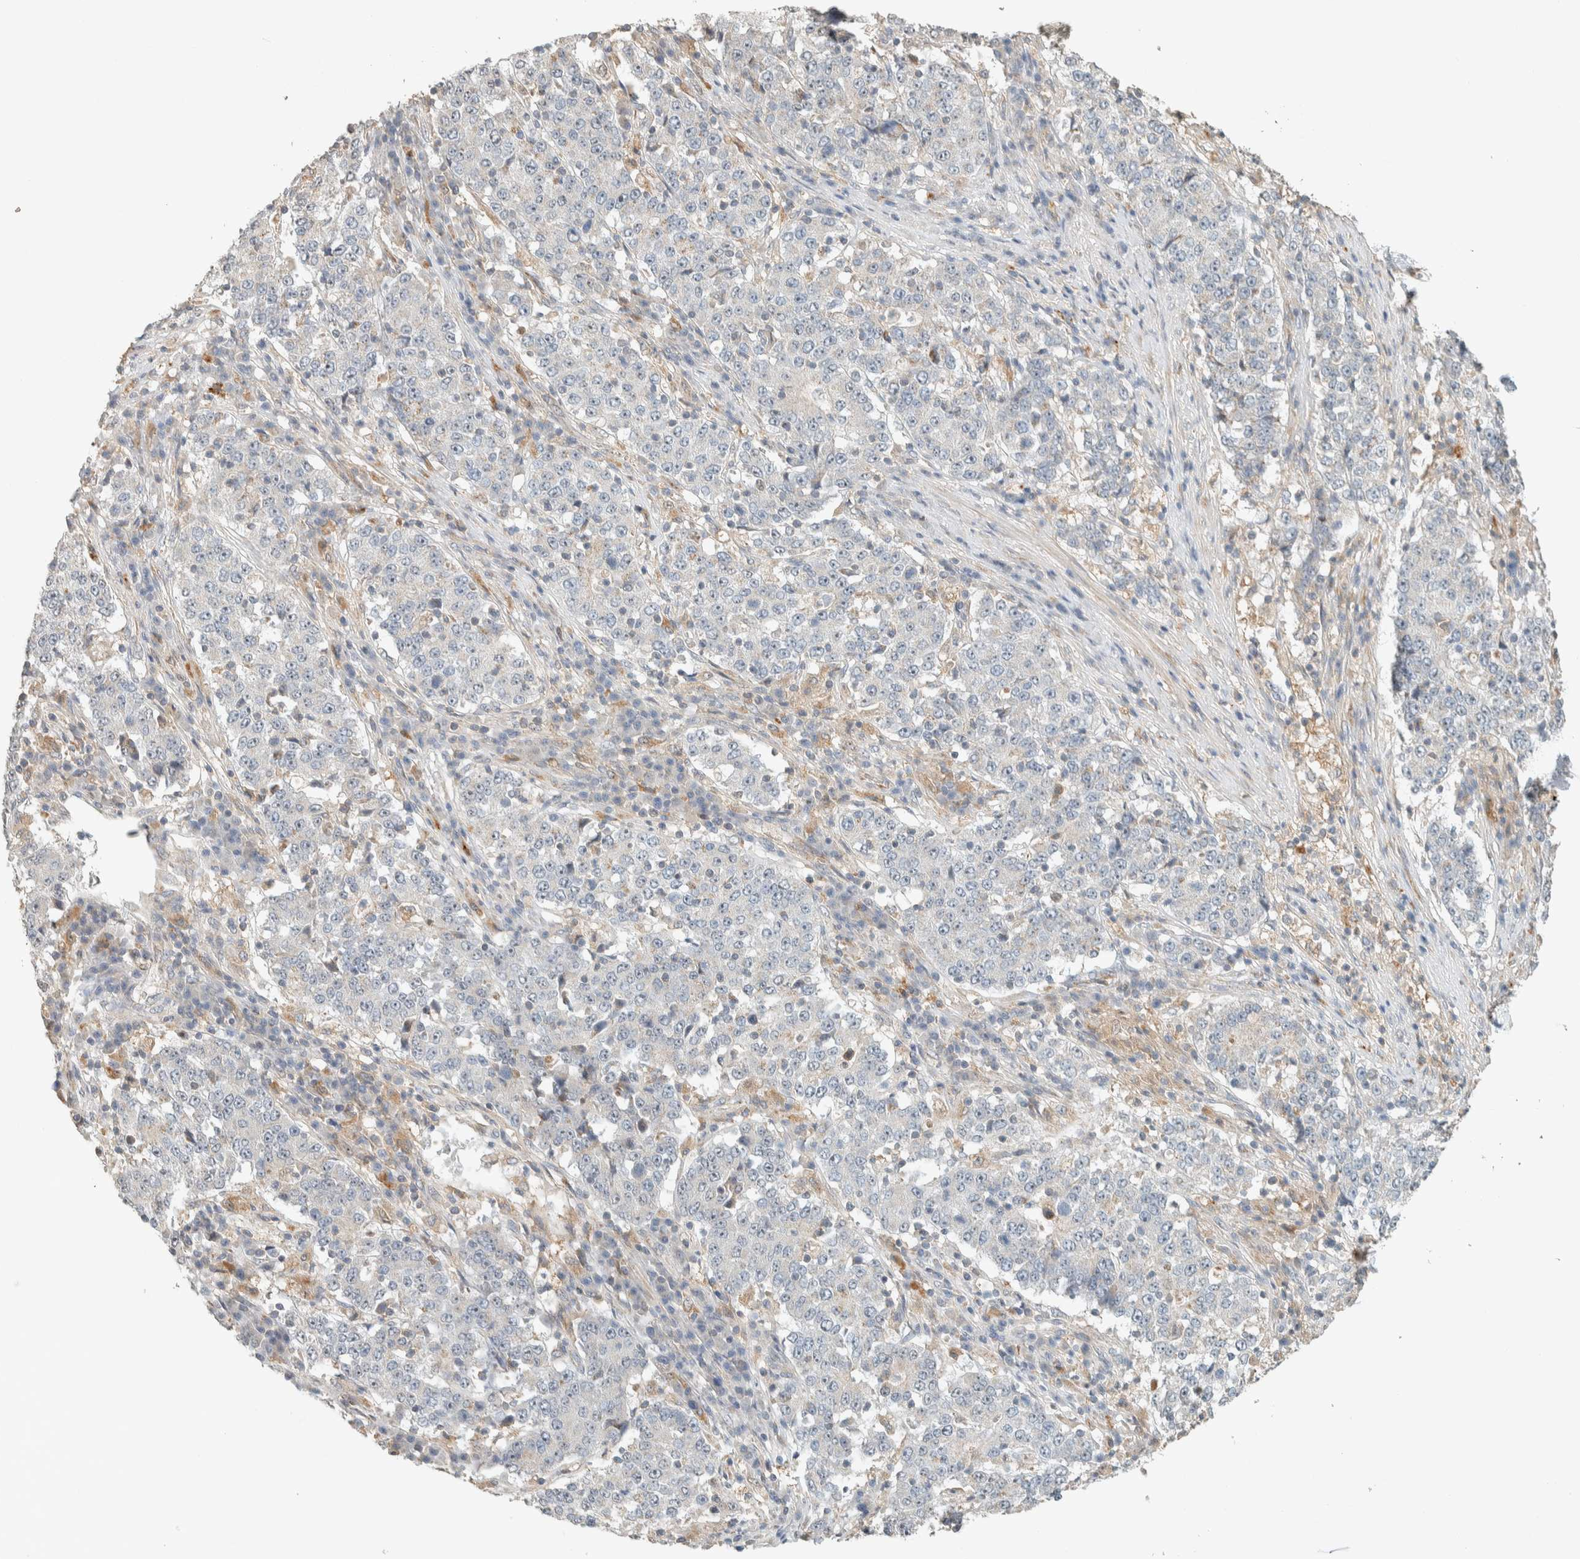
{"staining": {"intensity": "negative", "quantity": "none", "location": "none"}, "tissue": "stomach cancer", "cell_type": "Tumor cells", "image_type": "cancer", "snomed": [{"axis": "morphology", "description": "Adenocarcinoma, NOS"}, {"axis": "topography", "description": "Stomach"}], "caption": "Histopathology image shows no significant protein staining in tumor cells of stomach adenocarcinoma.", "gene": "PDE7B", "patient": {"sex": "male", "age": 59}}